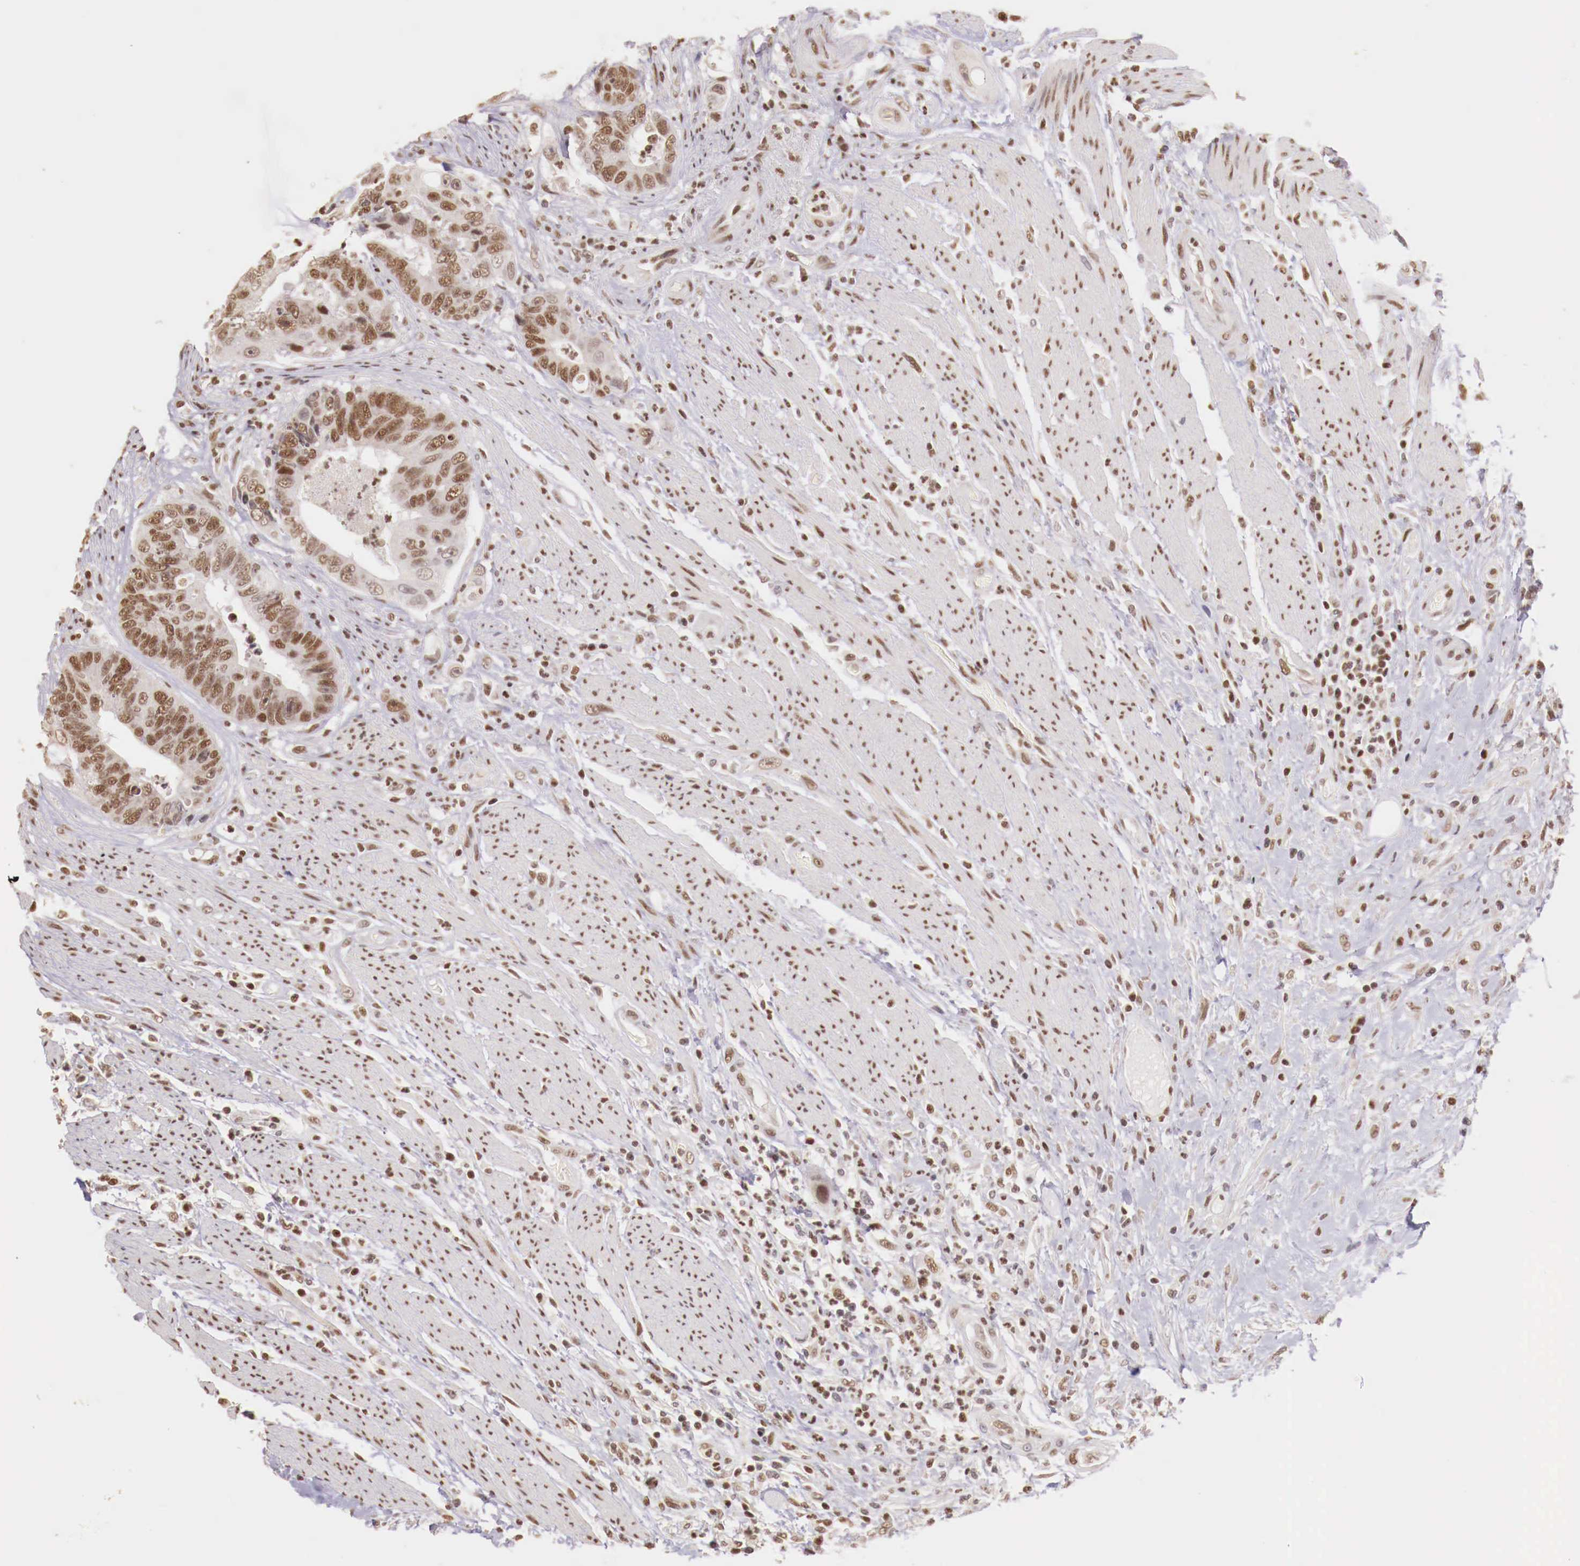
{"staining": {"intensity": "moderate", "quantity": ">75%", "location": "nuclear"}, "tissue": "colorectal cancer", "cell_type": "Tumor cells", "image_type": "cancer", "snomed": [{"axis": "morphology", "description": "Adenocarcinoma, NOS"}, {"axis": "topography", "description": "Rectum"}], "caption": "Adenocarcinoma (colorectal) was stained to show a protein in brown. There is medium levels of moderate nuclear positivity in approximately >75% of tumor cells.", "gene": "SP1", "patient": {"sex": "female", "age": 65}}